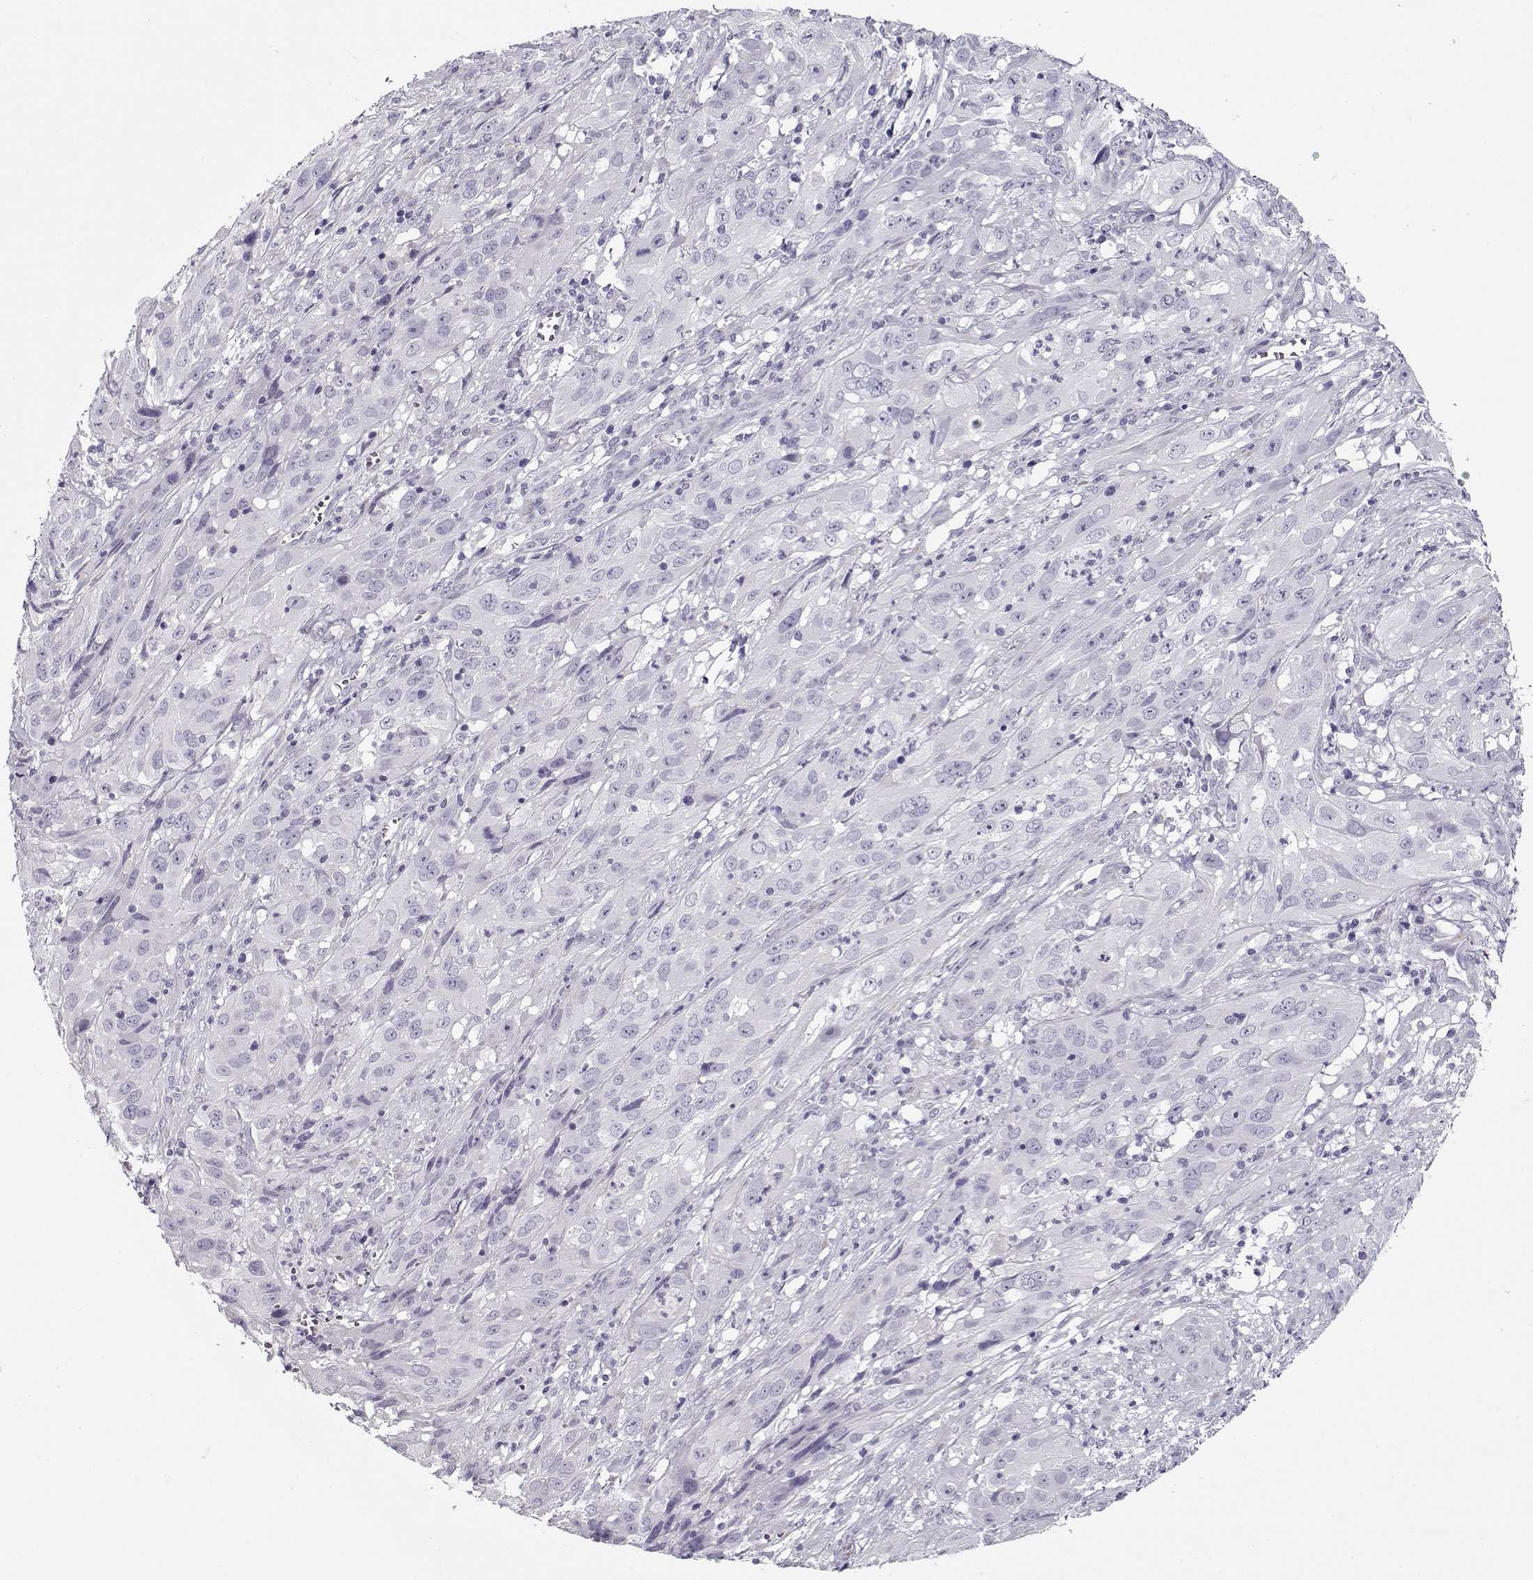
{"staining": {"intensity": "negative", "quantity": "none", "location": "none"}, "tissue": "cervical cancer", "cell_type": "Tumor cells", "image_type": "cancer", "snomed": [{"axis": "morphology", "description": "Squamous cell carcinoma, NOS"}, {"axis": "topography", "description": "Cervix"}], "caption": "DAB (3,3'-diaminobenzidine) immunohistochemical staining of human cervical squamous cell carcinoma reveals no significant positivity in tumor cells.", "gene": "GAGE2A", "patient": {"sex": "female", "age": 32}}